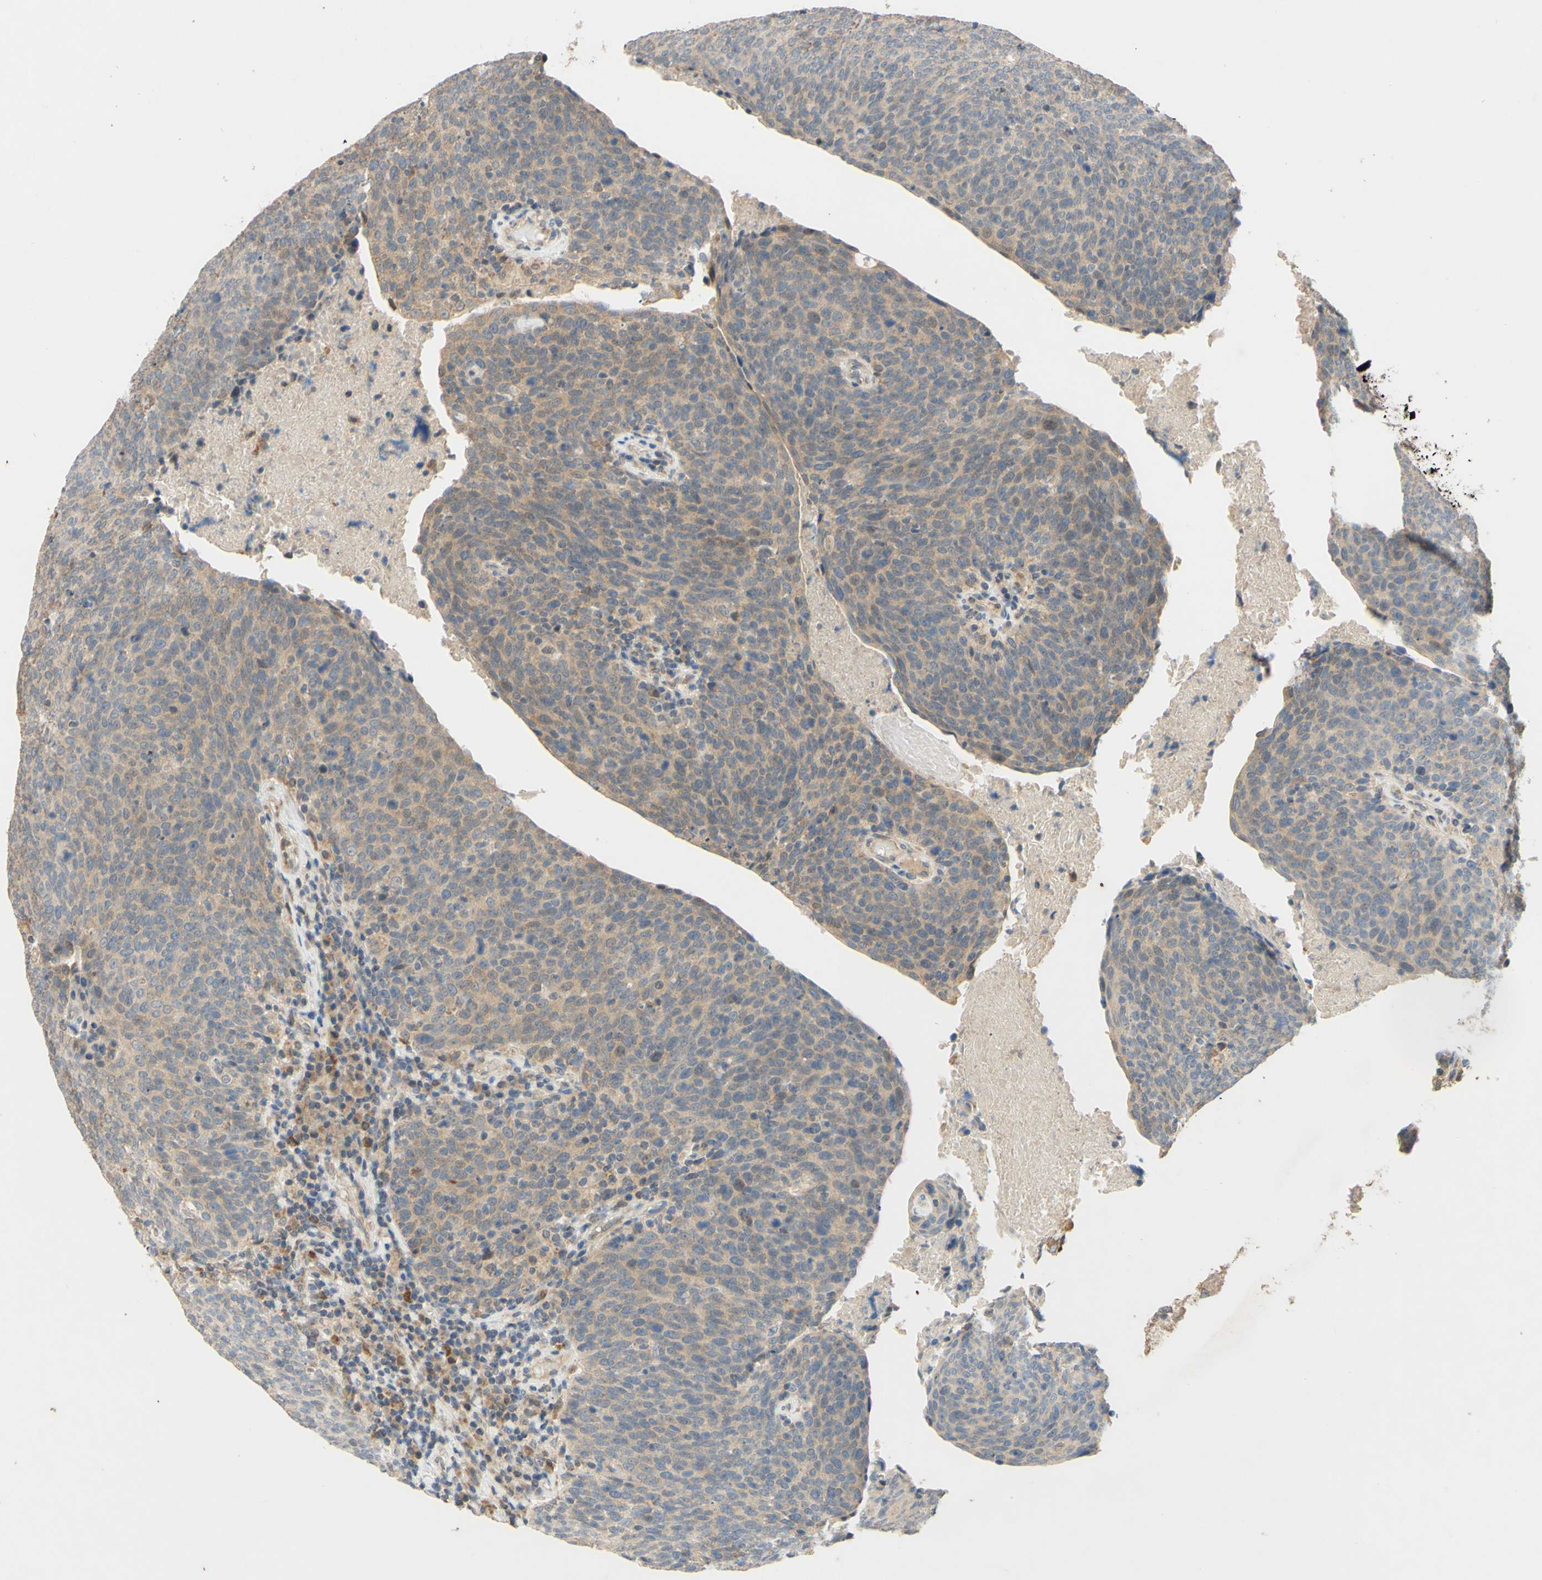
{"staining": {"intensity": "weak", "quantity": ">75%", "location": "cytoplasmic/membranous"}, "tissue": "head and neck cancer", "cell_type": "Tumor cells", "image_type": "cancer", "snomed": [{"axis": "morphology", "description": "Squamous cell carcinoma, NOS"}, {"axis": "morphology", "description": "Squamous cell carcinoma, metastatic, NOS"}, {"axis": "topography", "description": "Lymph node"}, {"axis": "topography", "description": "Head-Neck"}], "caption": "Protein staining by immunohistochemistry reveals weak cytoplasmic/membranous positivity in approximately >75% of tumor cells in head and neck cancer.", "gene": "GATA1", "patient": {"sex": "male", "age": 62}}